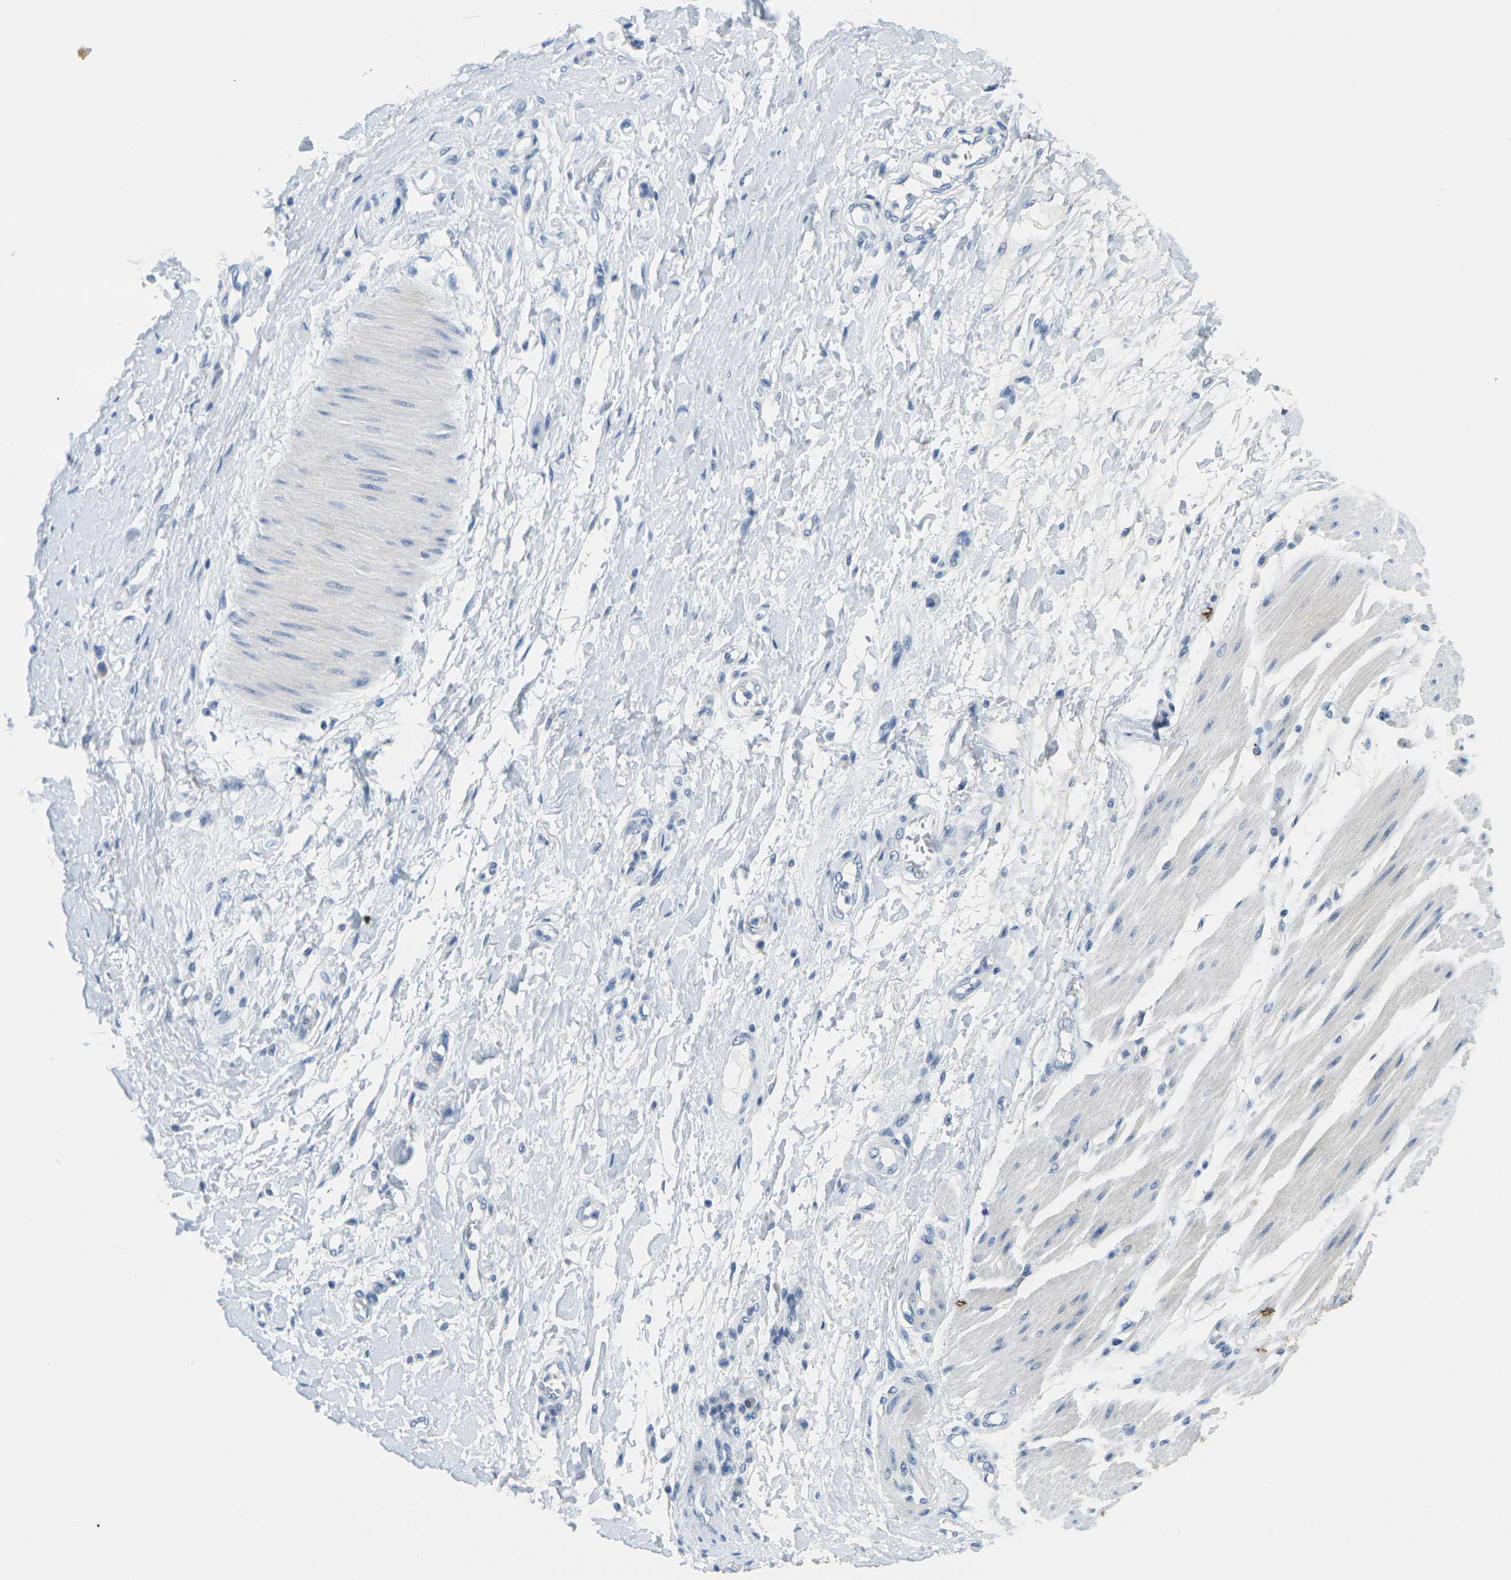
{"staining": {"intensity": "negative", "quantity": "none", "location": "none"}, "tissue": "adipose tissue", "cell_type": "Adipocytes", "image_type": "normal", "snomed": [{"axis": "morphology", "description": "Normal tissue, NOS"}, {"axis": "morphology", "description": "Adenocarcinoma, NOS"}, {"axis": "topography", "description": "Esophagus"}], "caption": "Immunohistochemistry (IHC) micrograph of unremarkable adipose tissue: human adipose tissue stained with DAB (3,3'-diaminobenzidine) shows no significant protein positivity in adipocytes.", "gene": "GPR15", "patient": {"sex": "male", "age": 62}}